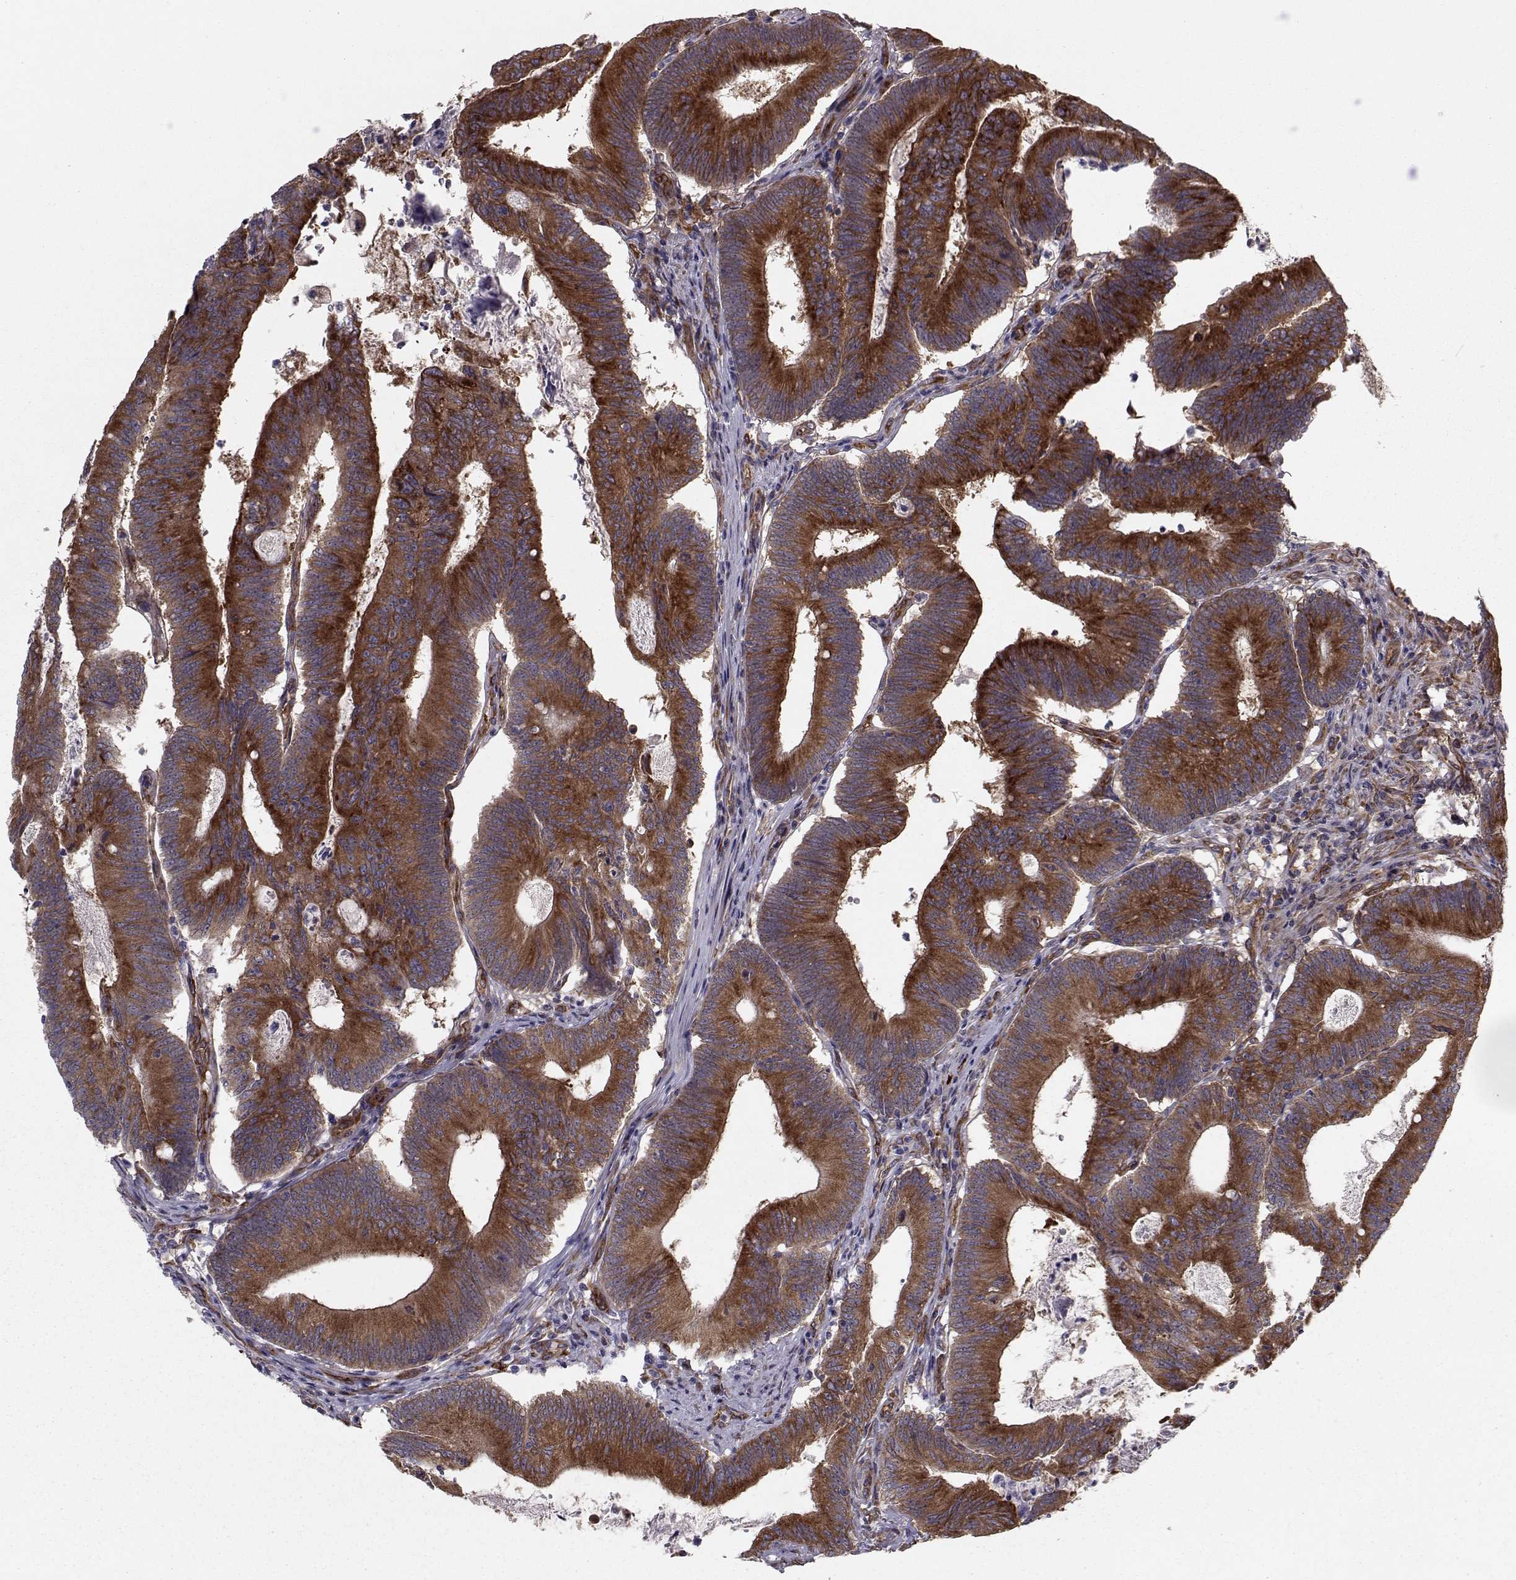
{"staining": {"intensity": "strong", "quantity": ">75%", "location": "cytoplasmic/membranous"}, "tissue": "colorectal cancer", "cell_type": "Tumor cells", "image_type": "cancer", "snomed": [{"axis": "morphology", "description": "Adenocarcinoma, NOS"}, {"axis": "topography", "description": "Colon"}], "caption": "Immunohistochemical staining of colorectal cancer reveals high levels of strong cytoplasmic/membranous protein expression in approximately >75% of tumor cells. Nuclei are stained in blue.", "gene": "TRIP10", "patient": {"sex": "female", "age": 70}}